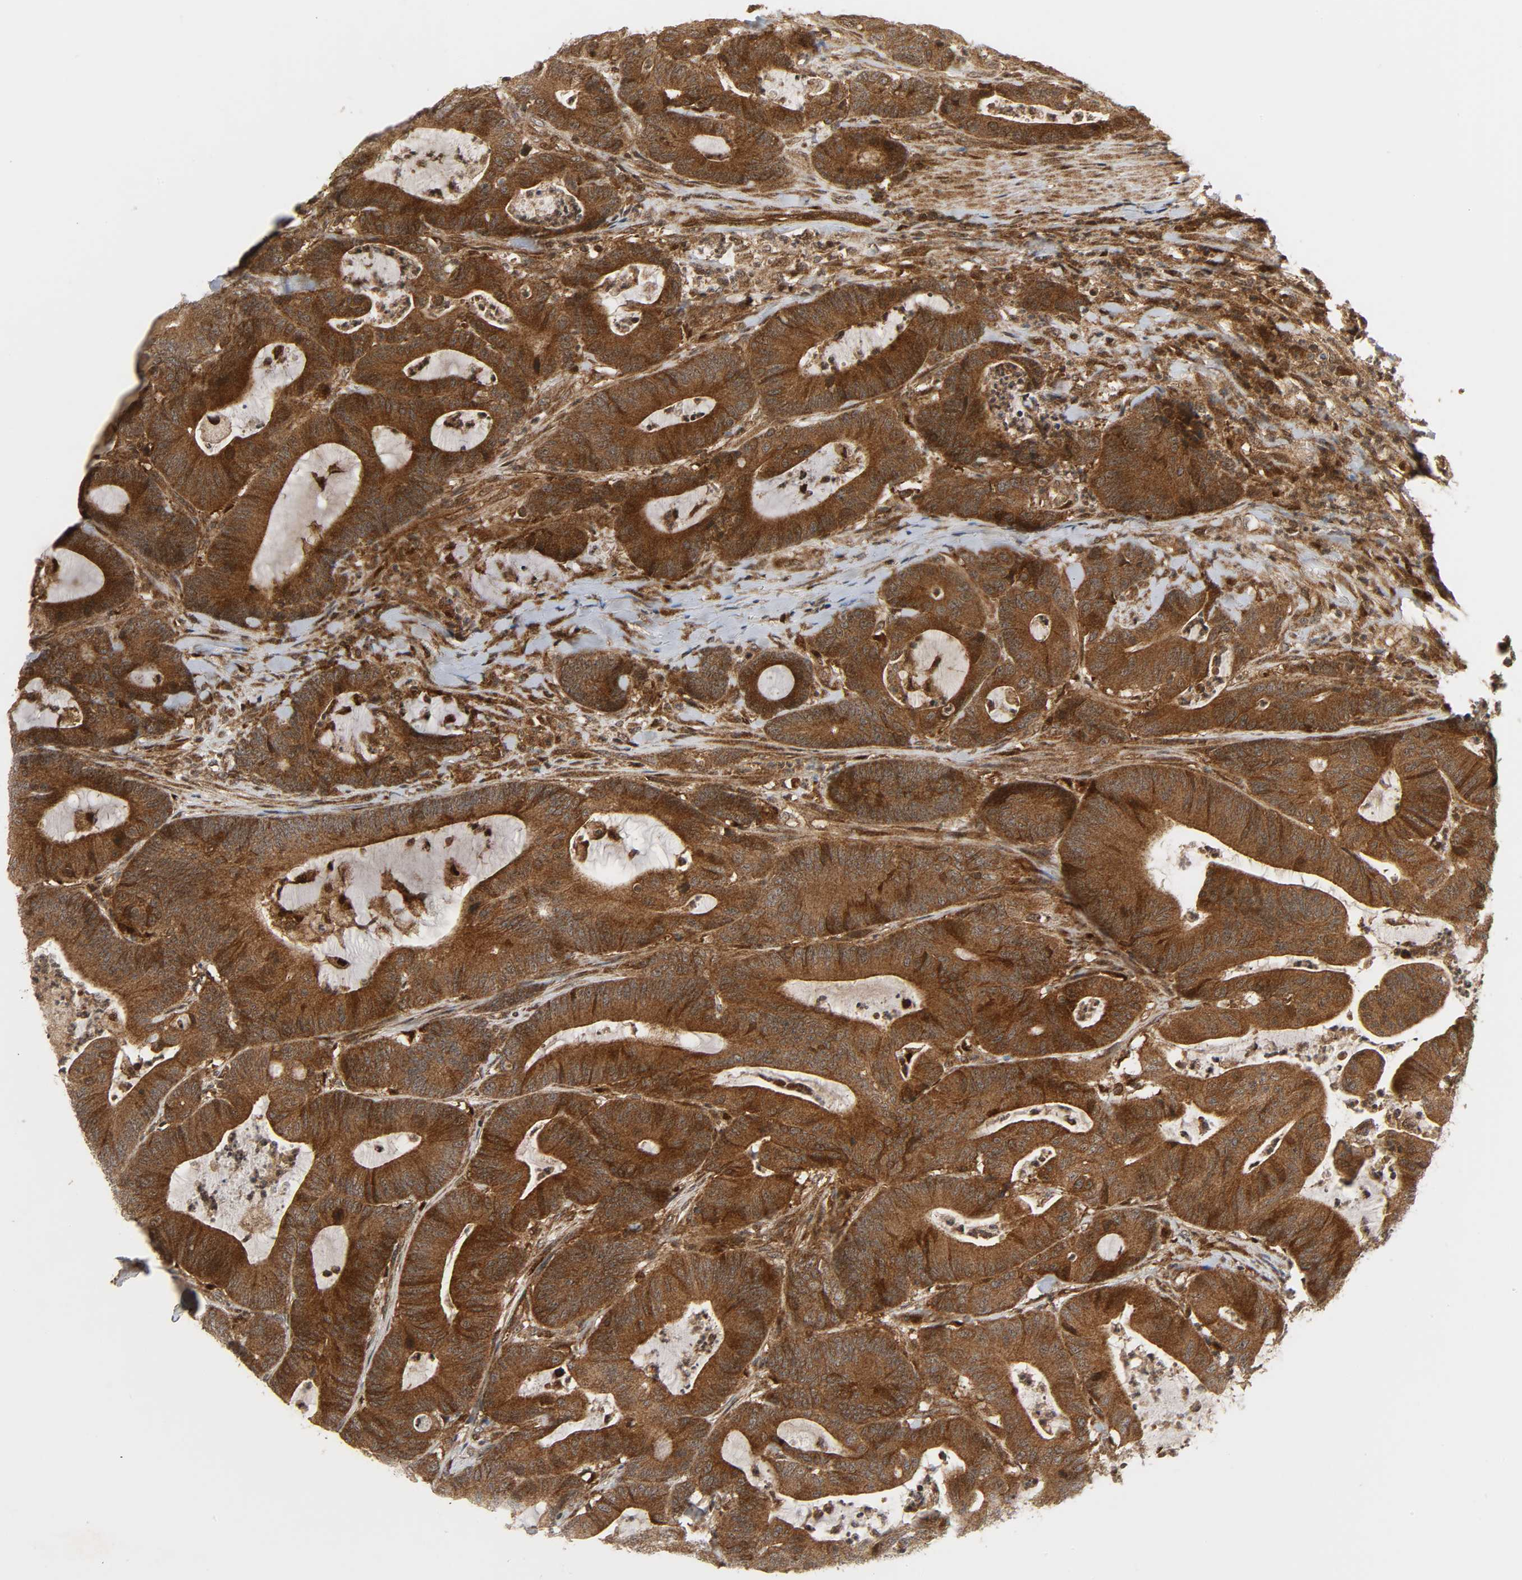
{"staining": {"intensity": "strong", "quantity": ">75%", "location": "cytoplasmic/membranous"}, "tissue": "colorectal cancer", "cell_type": "Tumor cells", "image_type": "cancer", "snomed": [{"axis": "morphology", "description": "Adenocarcinoma, NOS"}, {"axis": "topography", "description": "Colon"}], "caption": "Immunohistochemistry (IHC) histopathology image of neoplastic tissue: colorectal cancer stained using immunohistochemistry (IHC) demonstrates high levels of strong protein expression localized specifically in the cytoplasmic/membranous of tumor cells, appearing as a cytoplasmic/membranous brown color.", "gene": "CHUK", "patient": {"sex": "female", "age": 84}}